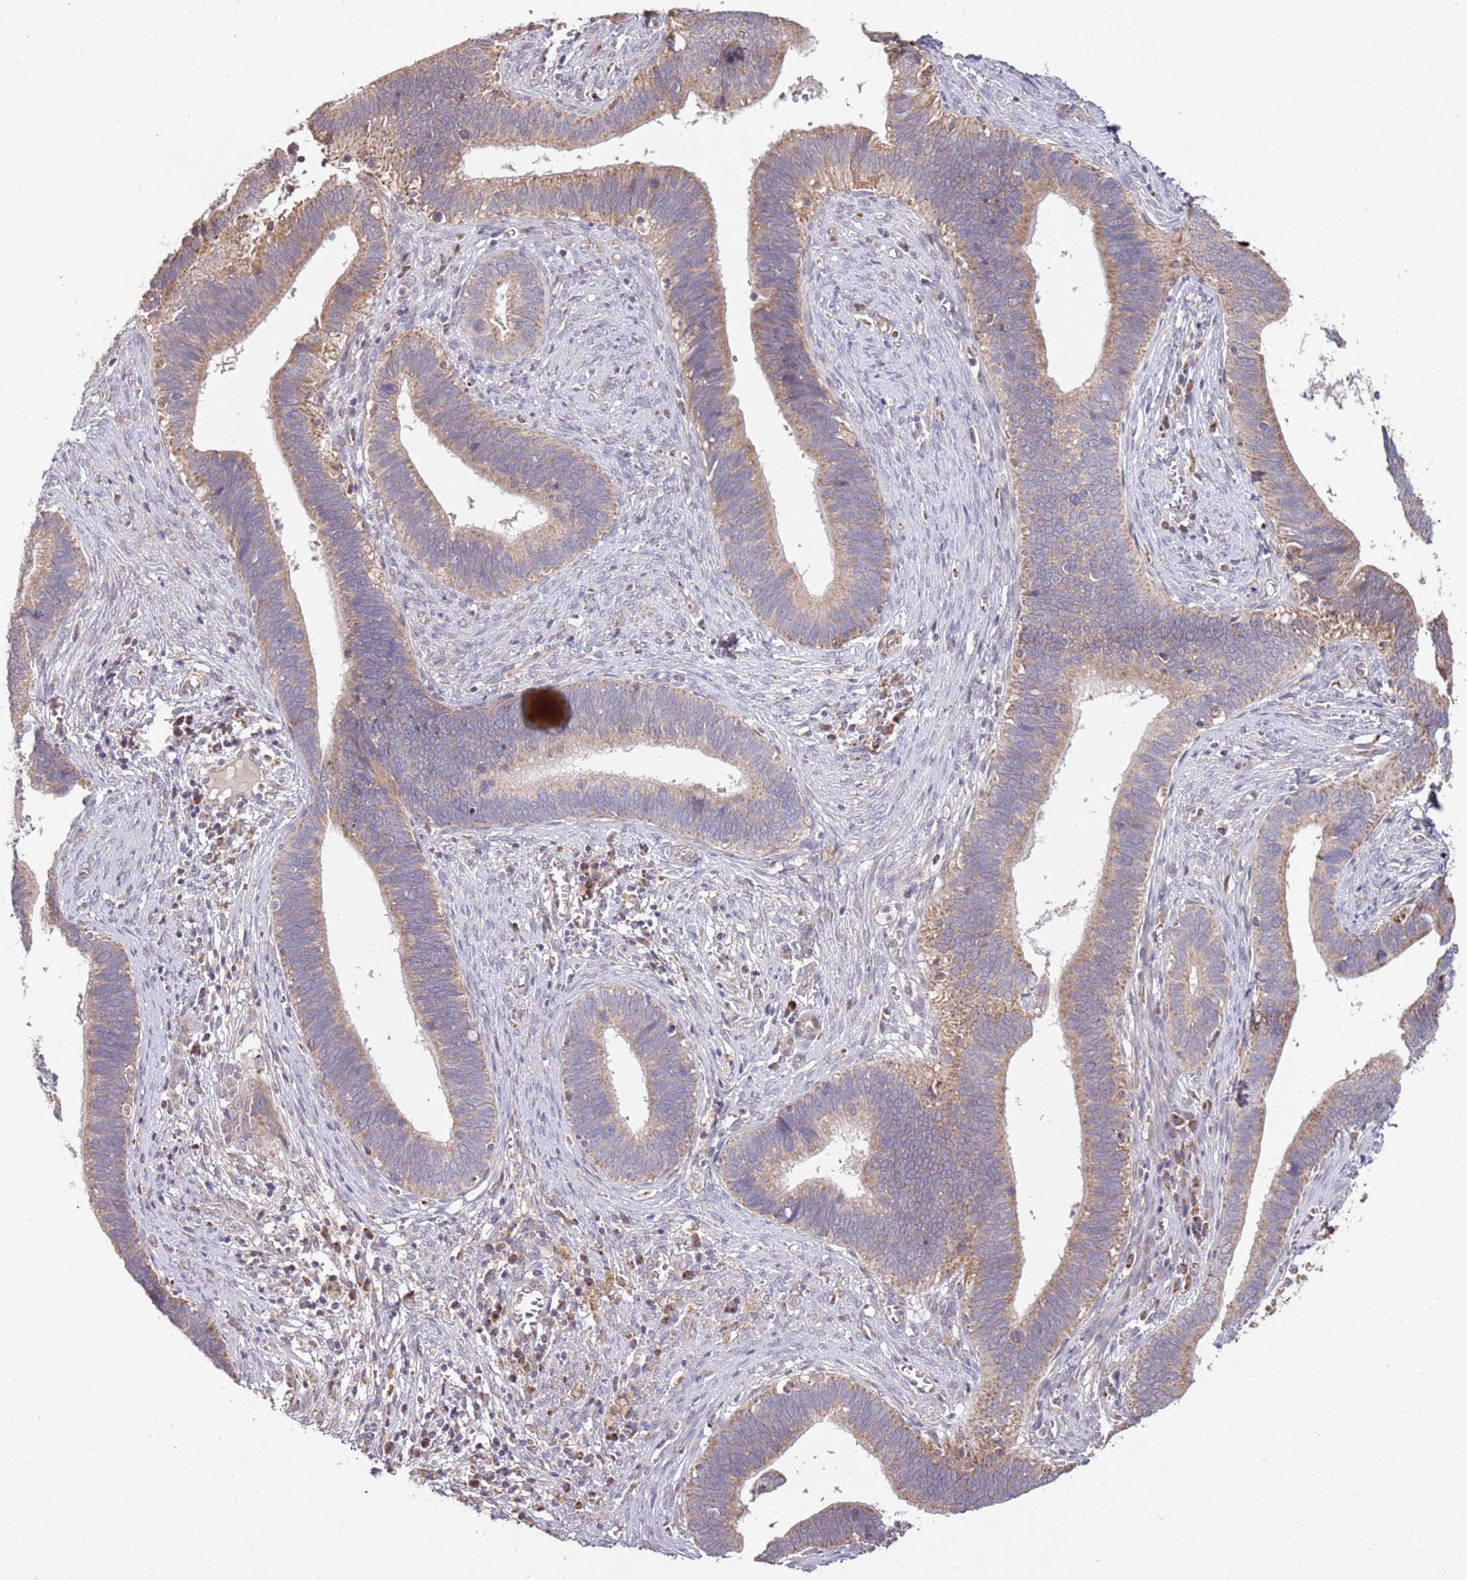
{"staining": {"intensity": "moderate", "quantity": "25%-75%", "location": "cytoplasmic/membranous"}, "tissue": "cervical cancer", "cell_type": "Tumor cells", "image_type": "cancer", "snomed": [{"axis": "morphology", "description": "Adenocarcinoma, NOS"}, {"axis": "topography", "description": "Cervix"}], "caption": "Immunohistochemical staining of human adenocarcinoma (cervical) reveals medium levels of moderate cytoplasmic/membranous protein positivity in about 25%-75% of tumor cells.", "gene": "IVD", "patient": {"sex": "female", "age": 42}}